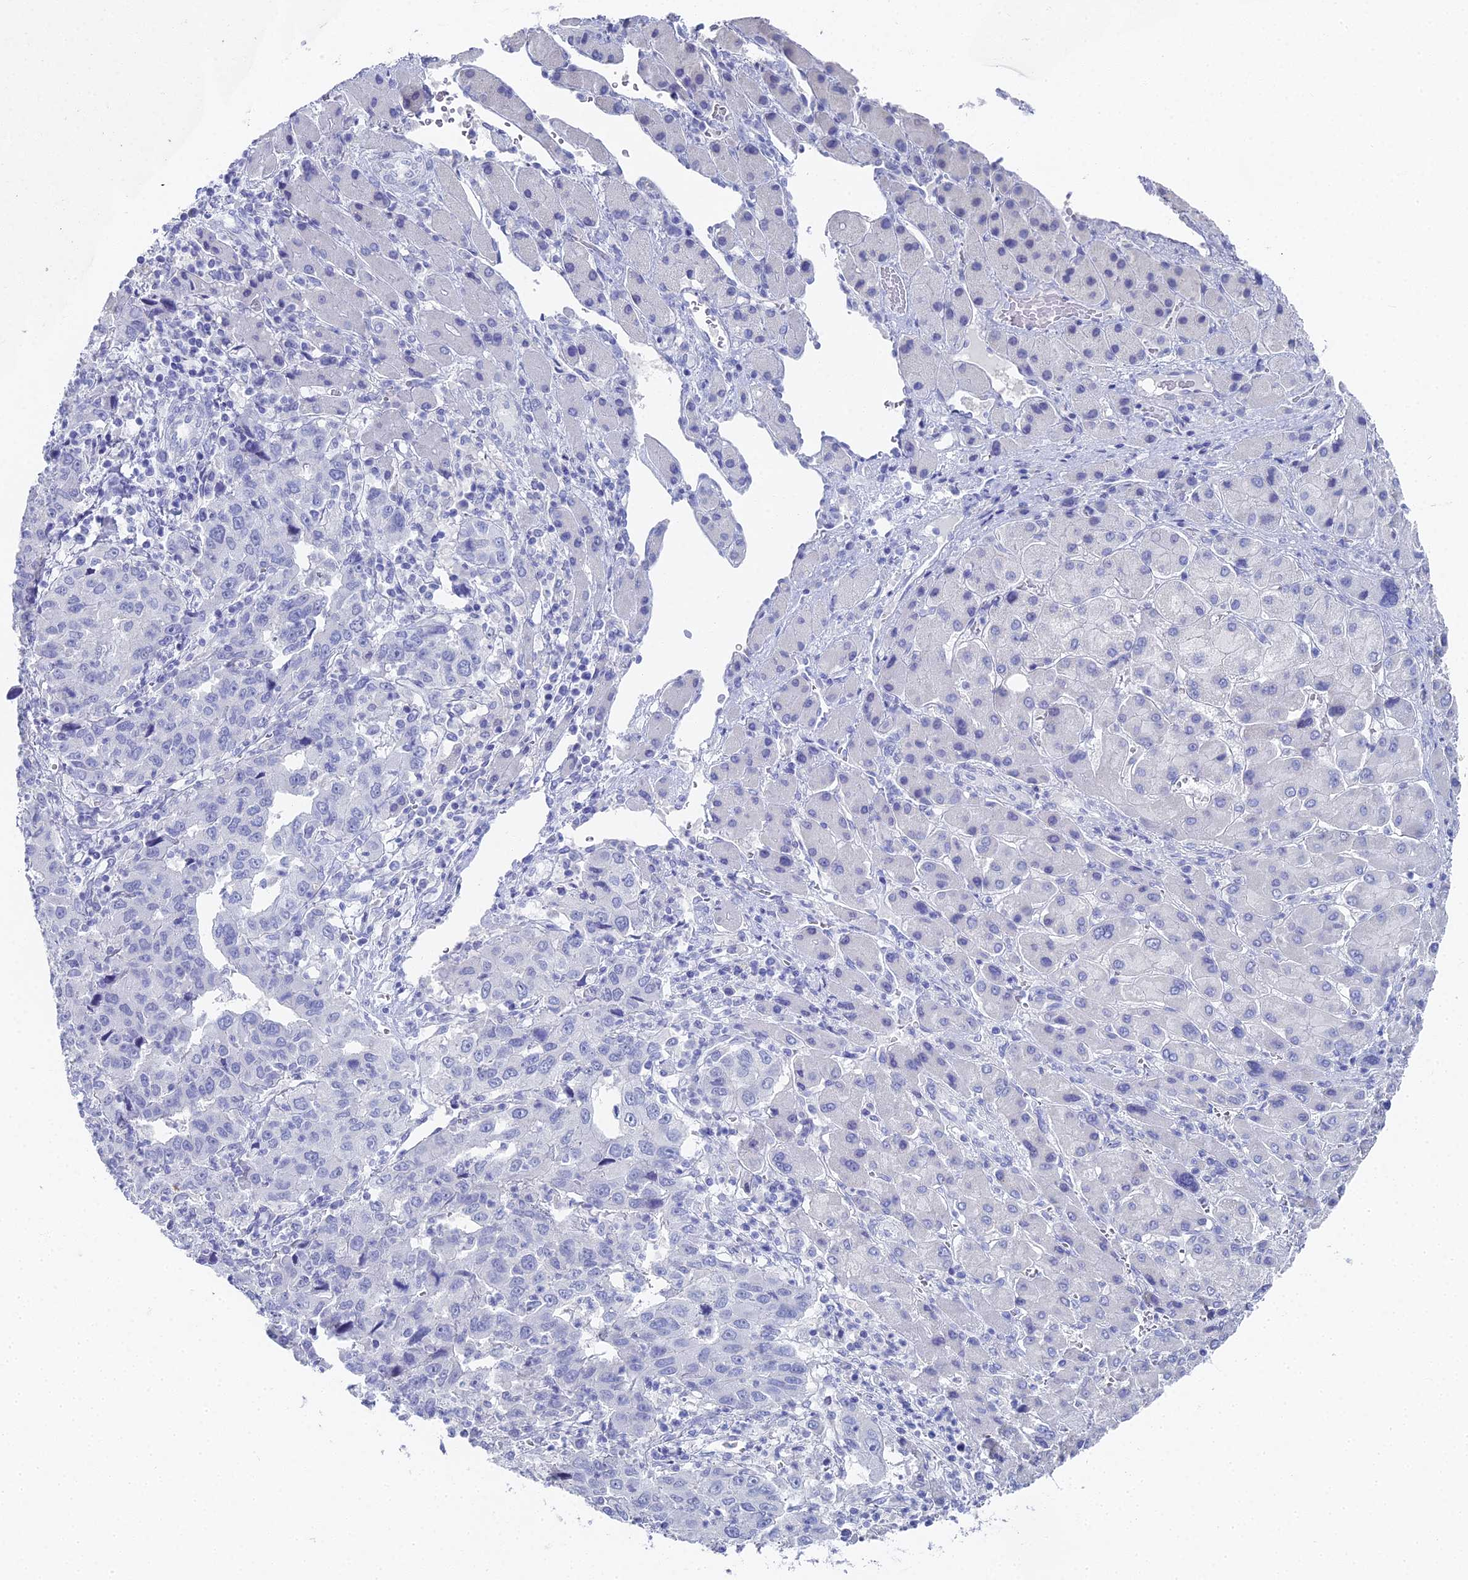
{"staining": {"intensity": "negative", "quantity": "none", "location": "none"}, "tissue": "liver cancer", "cell_type": "Tumor cells", "image_type": "cancer", "snomed": [{"axis": "morphology", "description": "Carcinoma, Hepatocellular, NOS"}, {"axis": "topography", "description": "Liver"}], "caption": "Immunohistochemical staining of liver cancer exhibits no significant positivity in tumor cells. Brightfield microscopy of immunohistochemistry stained with DAB (brown) and hematoxylin (blue), captured at high magnification.", "gene": "ALPP", "patient": {"sex": "male", "age": 63}}